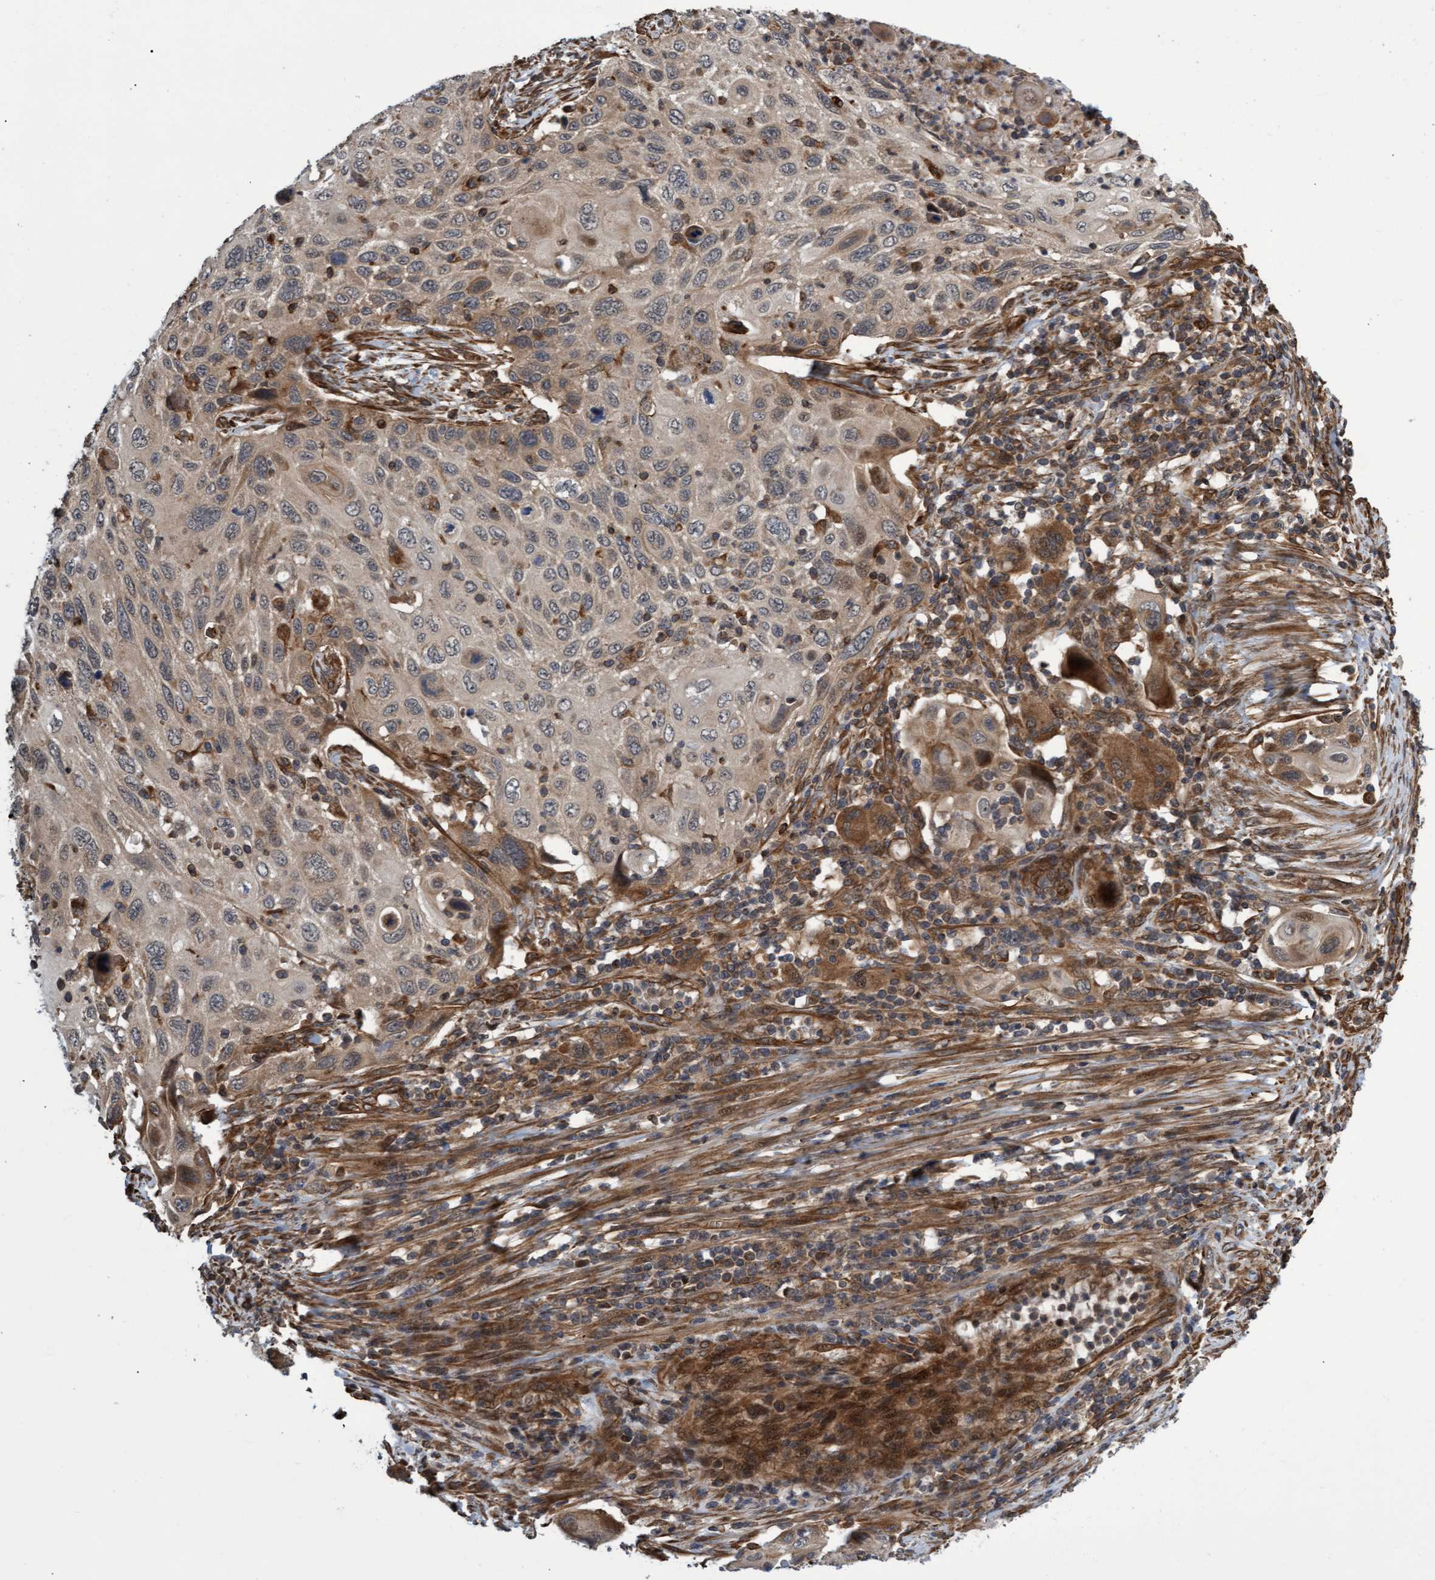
{"staining": {"intensity": "weak", "quantity": "25%-75%", "location": "cytoplasmic/membranous"}, "tissue": "cervical cancer", "cell_type": "Tumor cells", "image_type": "cancer", "snomed": [{"axis": "morphology", "description": "Squamous cell carcinoma, NOS"}, {"axis": "topography", "description": "Cervix"}], "caption": "Immunohistochemistry (IHC) (DAB) staining of human cervical cancer demonstrates weak cytoplasmic/membranous protein staining in approximately 25%-75% of tumor cells. (DAB IHC with brightfield microscopy, high magnification).", "gene": "TNFRSF10B", "patient": {"sex": "female", "age": 70}}